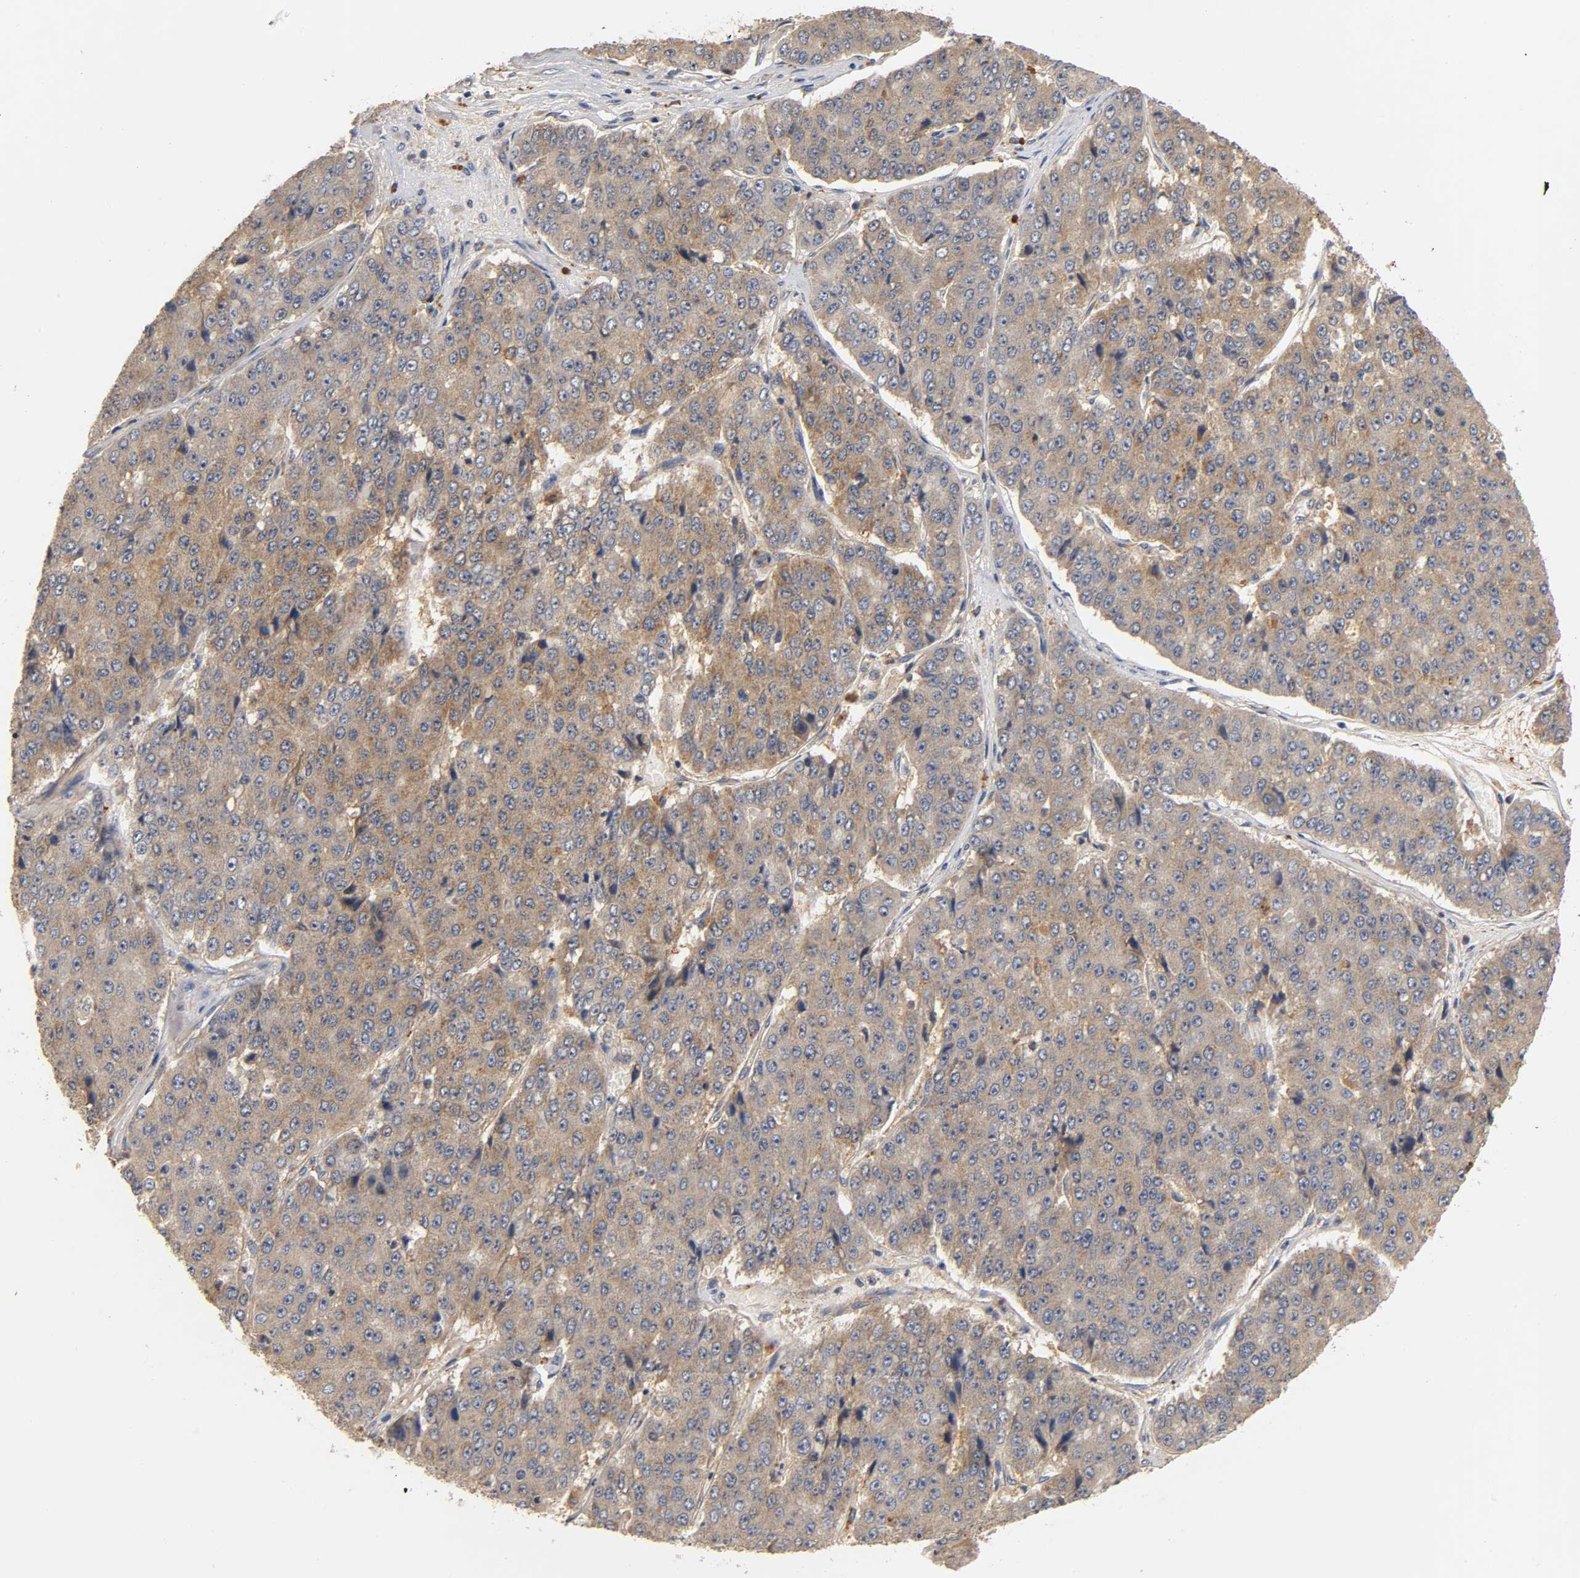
{"staining": {"intensity": "weak", "quantity": "25%-75%", "location": "cytoplasmic/membranous"}, "tissue": "pancreatic cancer", "cell_type": "Tumor cells", "image_type": "cancer", "snomed": [{"axis": "morphology", "description": "Adenocarcinoma, NOS"}, {"axis": "topography", "description": "Pancreas"}], "caption": "Immunohistochemistry of pancreatic cancer demonstrates low levels of weak cytoplasmic/membranous positivity in about 25%-75% of tumor cells.", "gene": "SCAP", "patient": {"sex": "male", "age": 50}}